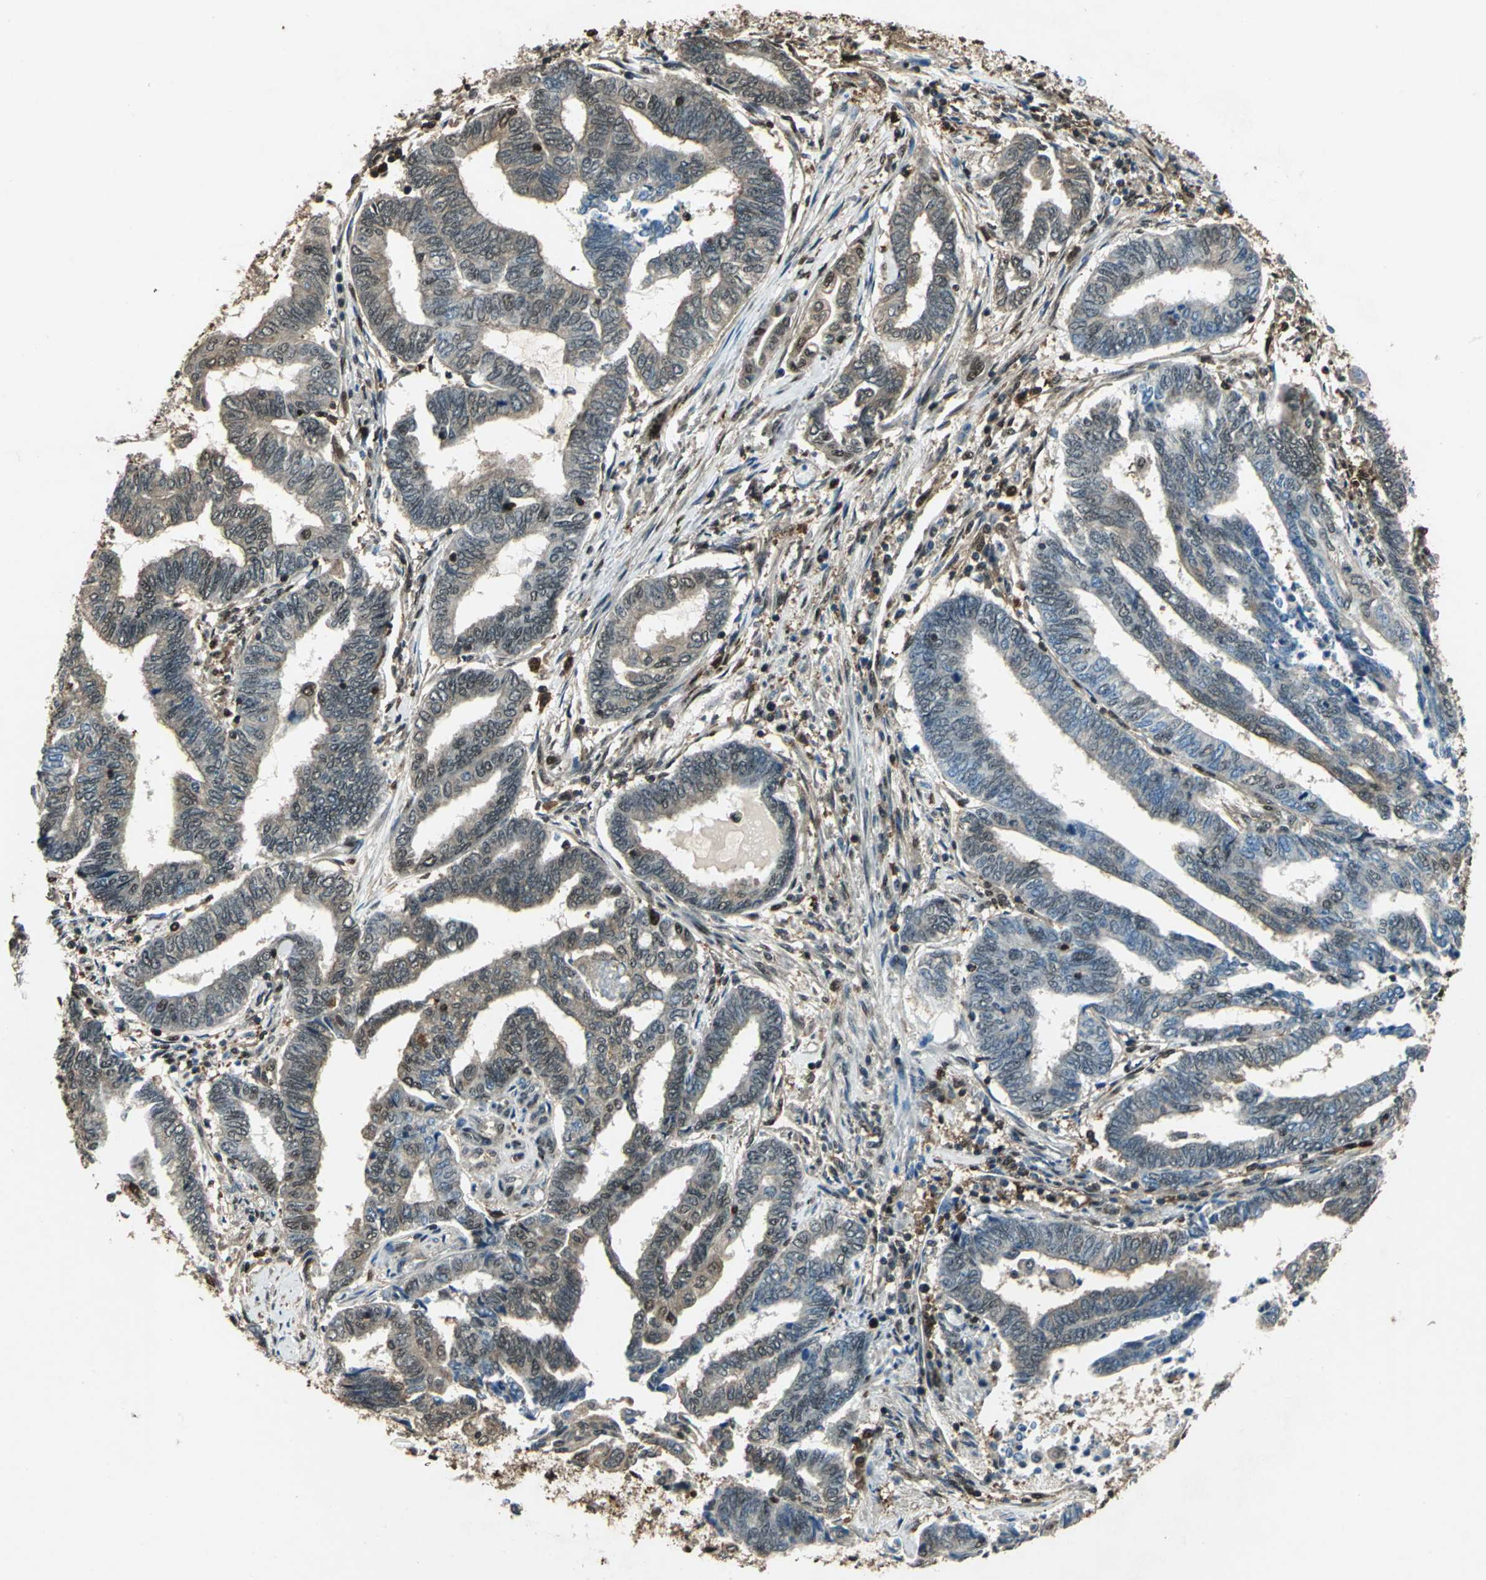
{"staining": {"intensity": "weak", "quantity": "25%-75%", "location": "cytoplasmic/membranous,nuclear"}, "tissue": "endometrial cancer", "cell_type": "Tumor cells", "image_type": "cancer", "snomed": [{"axis": "morphology", "description": "Adenocarcinoma, NOS"}, {"axis": "topography", "description": "Uterus"}, {"axis": "topography", "description": "Endometrium"}], "caption": "A photomicrograph of human endometrial cancer stained for a protein shows weak cytoplasmic/membranous and nuclear brown staining in tumor cells.", "gene": "PPP1R13L", "patient": {"sex": "female", "age": 70}}